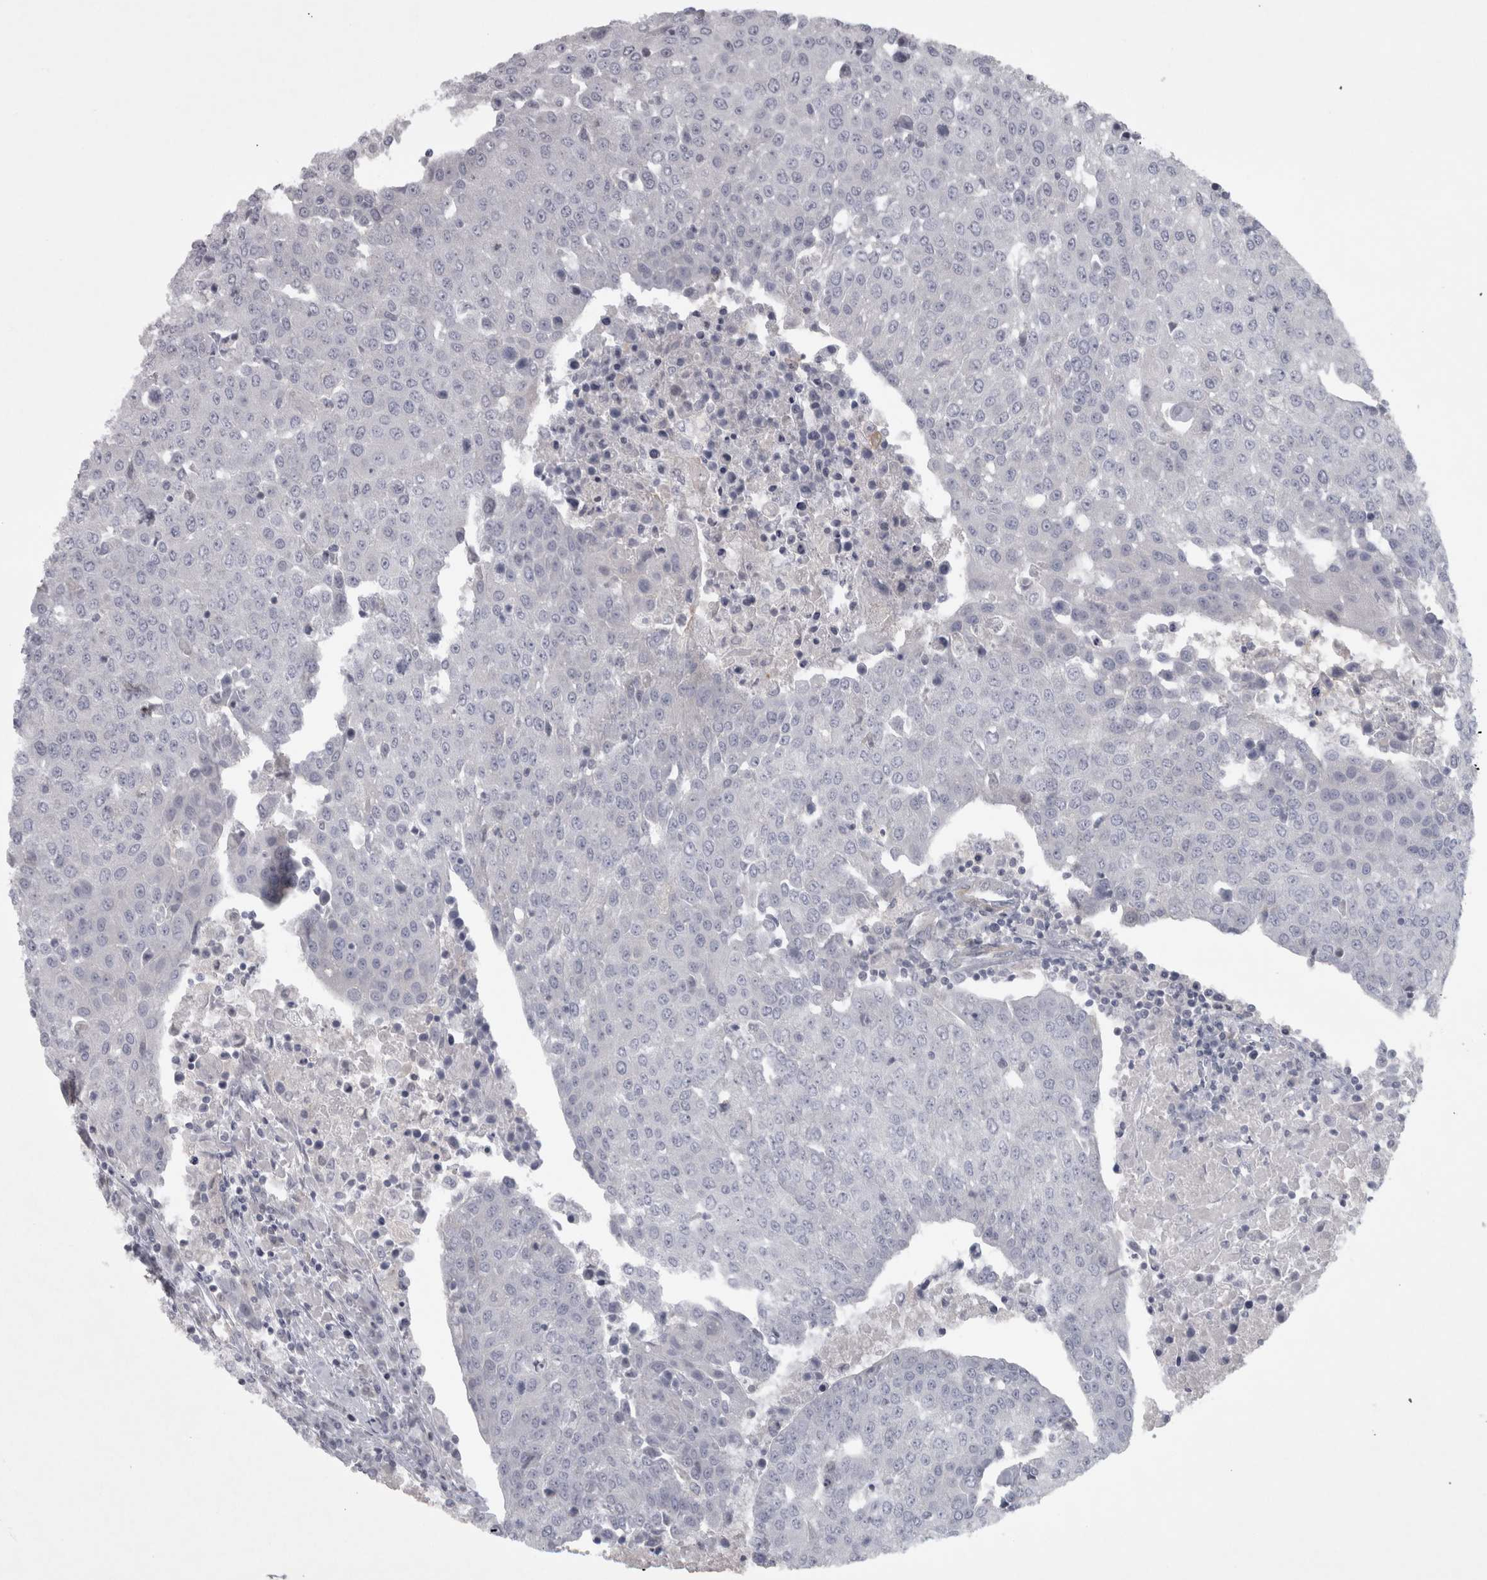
{"staining": {"intensity": "negative", "quantity": "none", "location": "none"}, "tissue": "urothelial cancer", "cell_type": "Tumor cells", "image_type": "cancer", "snomed": [{"axis": "morphology", "description": "Urothelial carcinoma, High grade"}, {"axis": "topography", "description": "Urinary bladder"}], "caption": "An immunohistochemistry histopathology image of urothelial carcinoma (high-grade) is shown. There is no staining in tumor cells of urothelial carcinoma (high-grade). (Immunohistochemistry (ihc), brightfield microscopy, high magnification).", "gene": "PPP1R12B", "patient": {"sex": "female", "age": 85}}